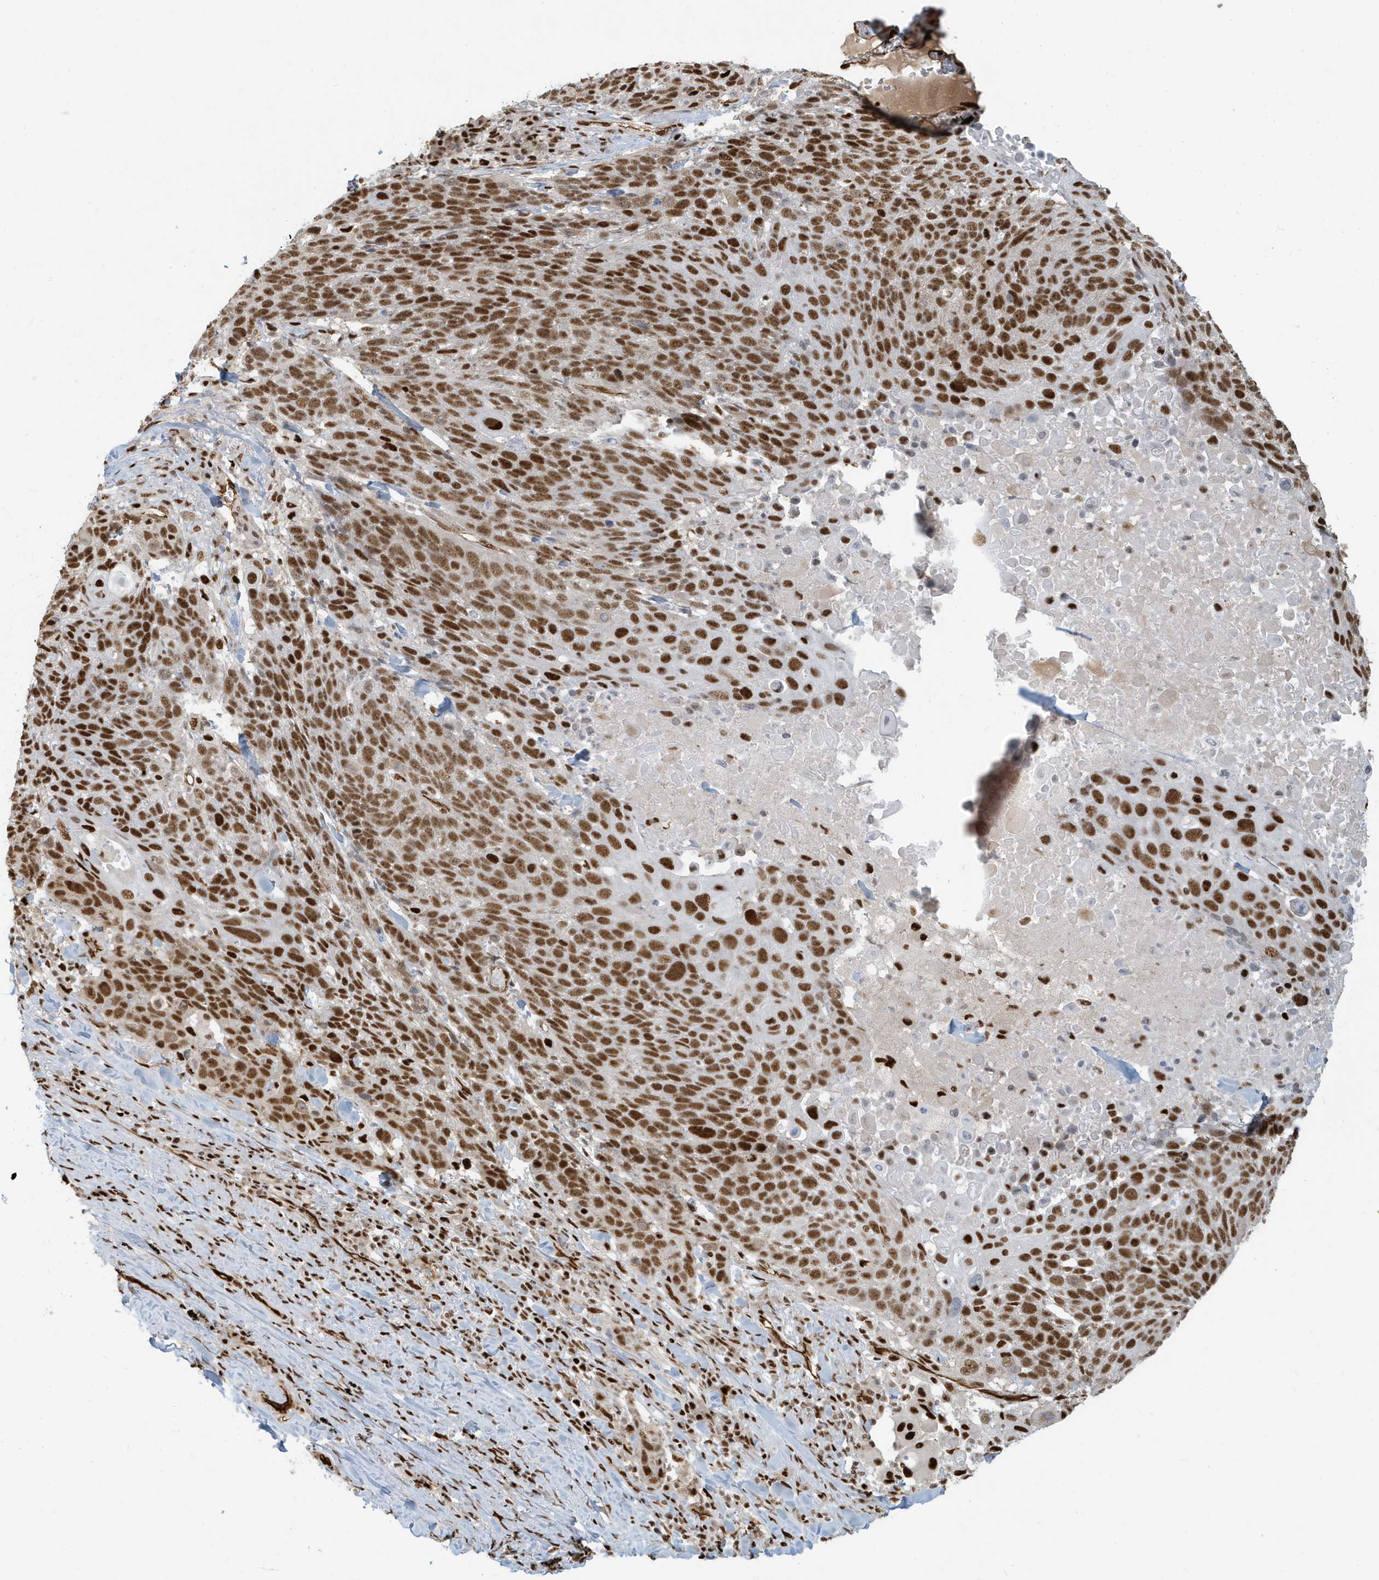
{"staining": {"intensity": "strong", "quantity": ">75%", "location": "nuclear"}, "tissue": "lung cancer", "cell_type": "Tumor cells", "image_type": "cancer", "snomed": [{"axis": "morphology", "description": "Squamous cell carcinoma, NOS"}, {"axis": "topography", "description": "Lung"}], "caption": "The histopathology image demonstrates a brown stain indicating the presence of a protein in the nuclear of tumor cells in lung cancer (squamous cell carcinoma).", "gene": "CKS2", "patient": {"sex": "male", "age": 66}}